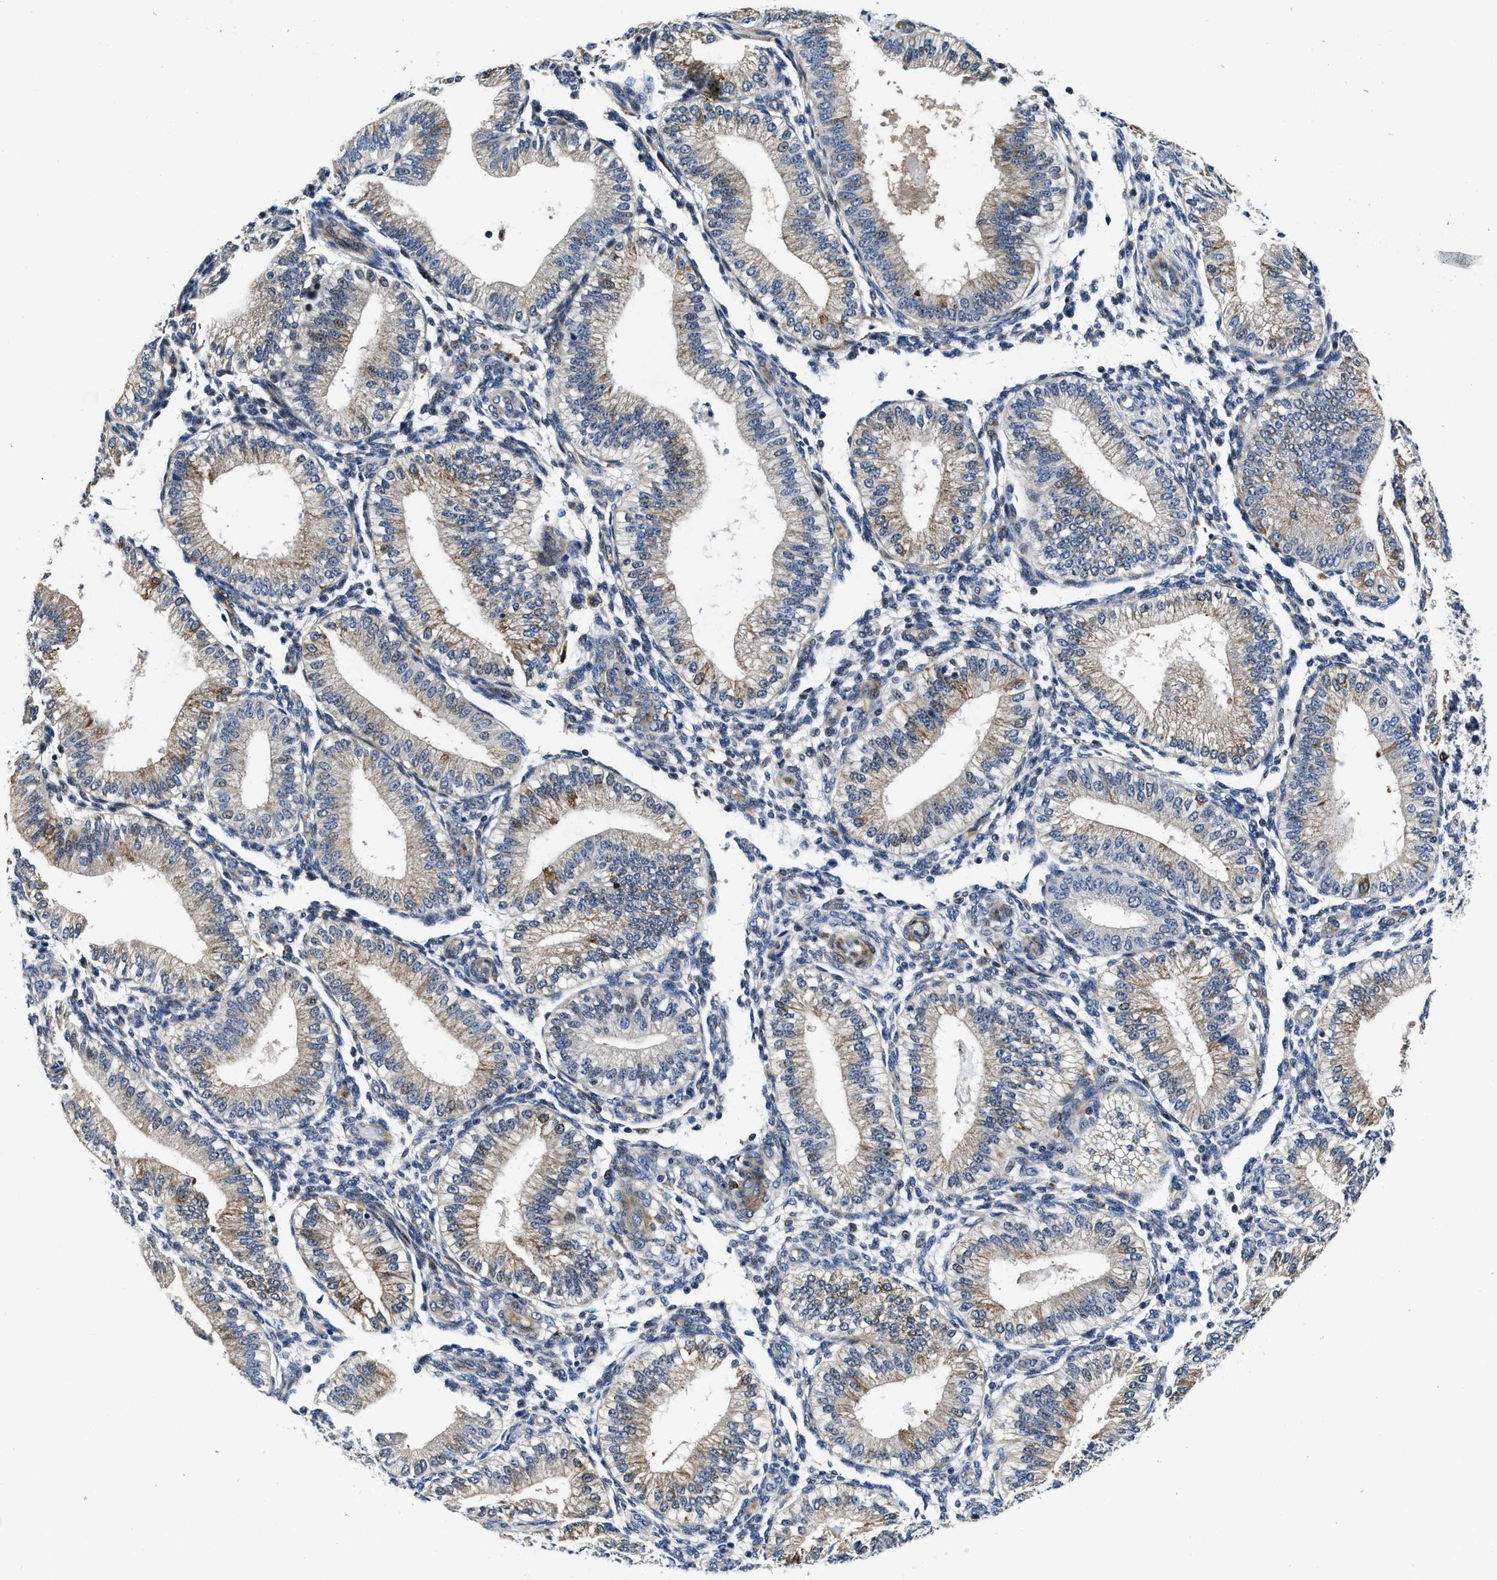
{"staining": {"intensity": "negative", "quantity": "none", "location": "none"}, "tissue": "endometrium", "cell_type": "Cells in endometrial stroma", "image_type": "normal", "snomed": [{"axis": "morphology", "description": "Normal tissue, NOS"}, {"axis": "topography", "description": "Endometrium"}], "caption": "Protein analysis of unremarkable endometrium demonstrates no significant expression in cells in endometrial stroma.", "gene": "C2orf66", "patient": {"sex": "female", "age": 39}}